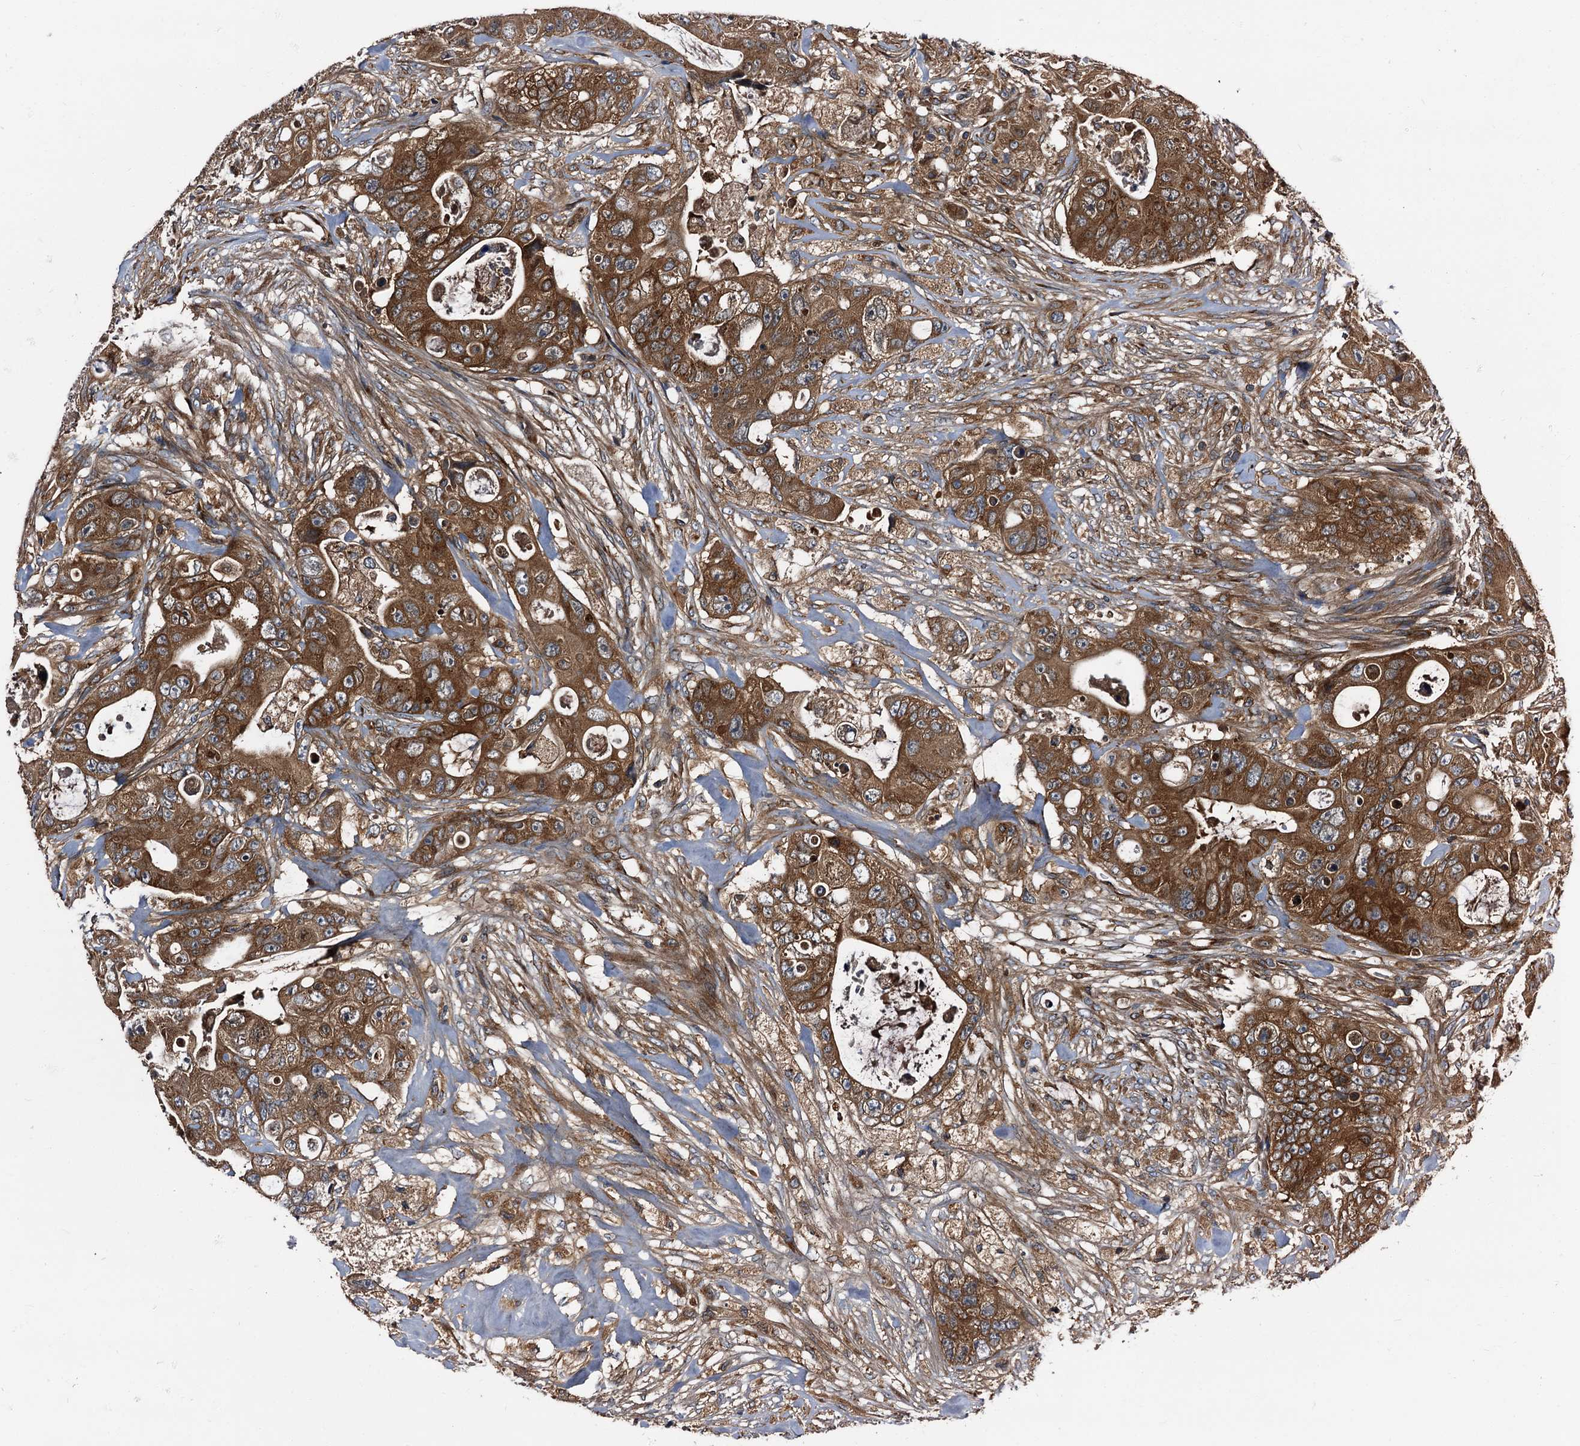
{"staining": {"intensity": "strong", "quantity": ">75%", "location": "cytoplasmic/membranous"}, "tissue": "colorectal cancer", "cell_type": "Tumor cells", "image_type": "cancer", "snomed": [{"axis": "morphology", "description": "Adenocarcinoma, NOS"}, {"axis": "topography", "description": "Colon"}], "caption": "This histopathology image demonstrates immunohistochemistry (IHC) staining of adenocarcinoma (colorectal), with high strong cytoplasmic/membranous staining in approximately >75% of tumor cells.", "gene": "PEX5", "patient": {"sex": "female", "age": 46}}